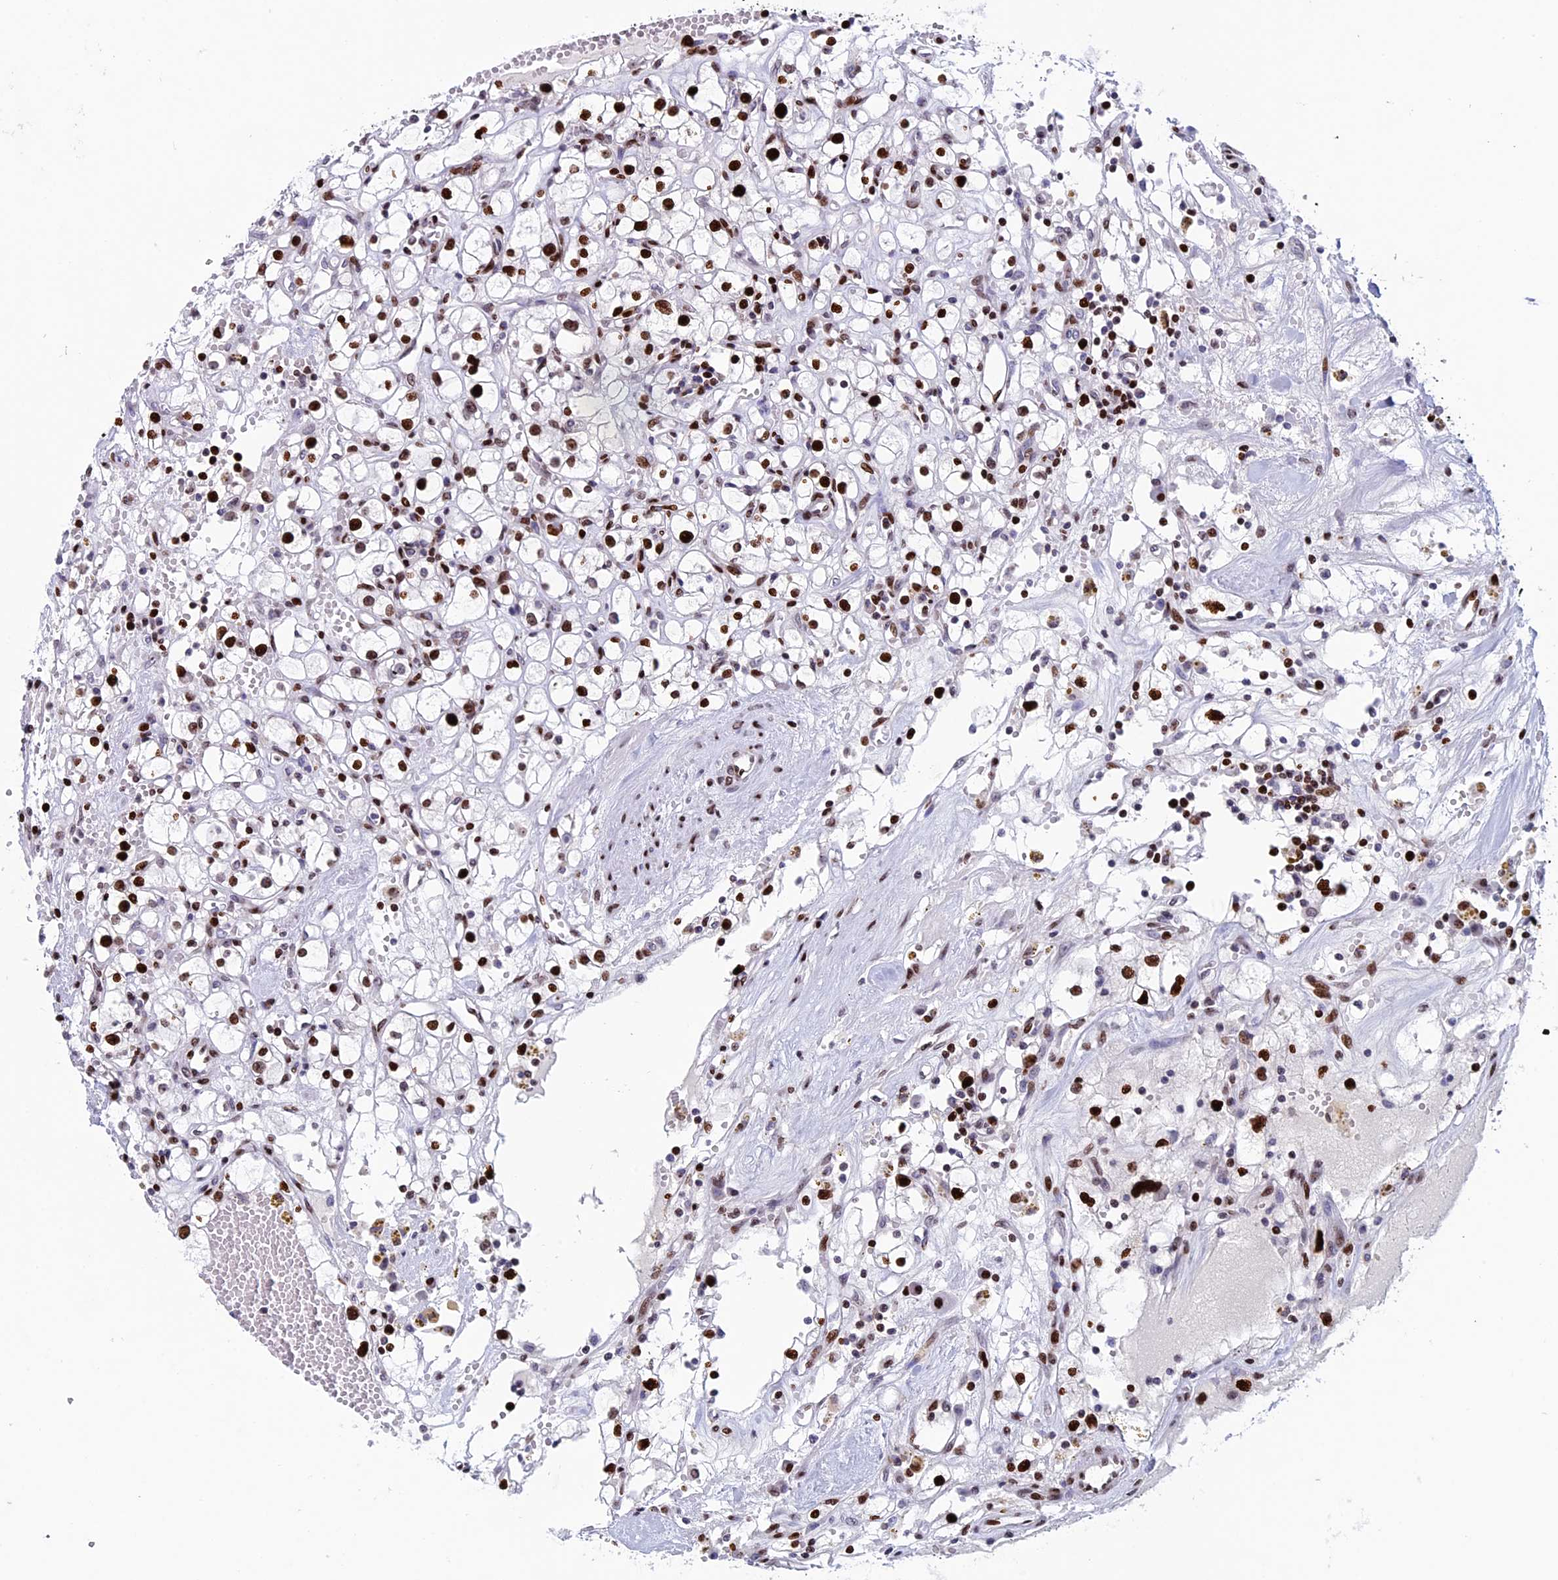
{"staining": {"intensity": "strong", "quantity": "25%-75%", "location": "nuclear"}, "tissue": "renal cancer", "cell_type": "Tumor cells", "image_type": "cancer", "snomed": [{"axis": "morphology", "description": "Adenocarcinoma, NOS"}, {"axis": "topography", "description": "Kidney"}], "caption": "Immunohistochemical staining of renal adenocarcinoma demonstrates strong nuclear protein positivity in approximately 25%-75% of tumor cells.", "gene": "BTBD3", "patient": {"sex": "male", "age": 56}}